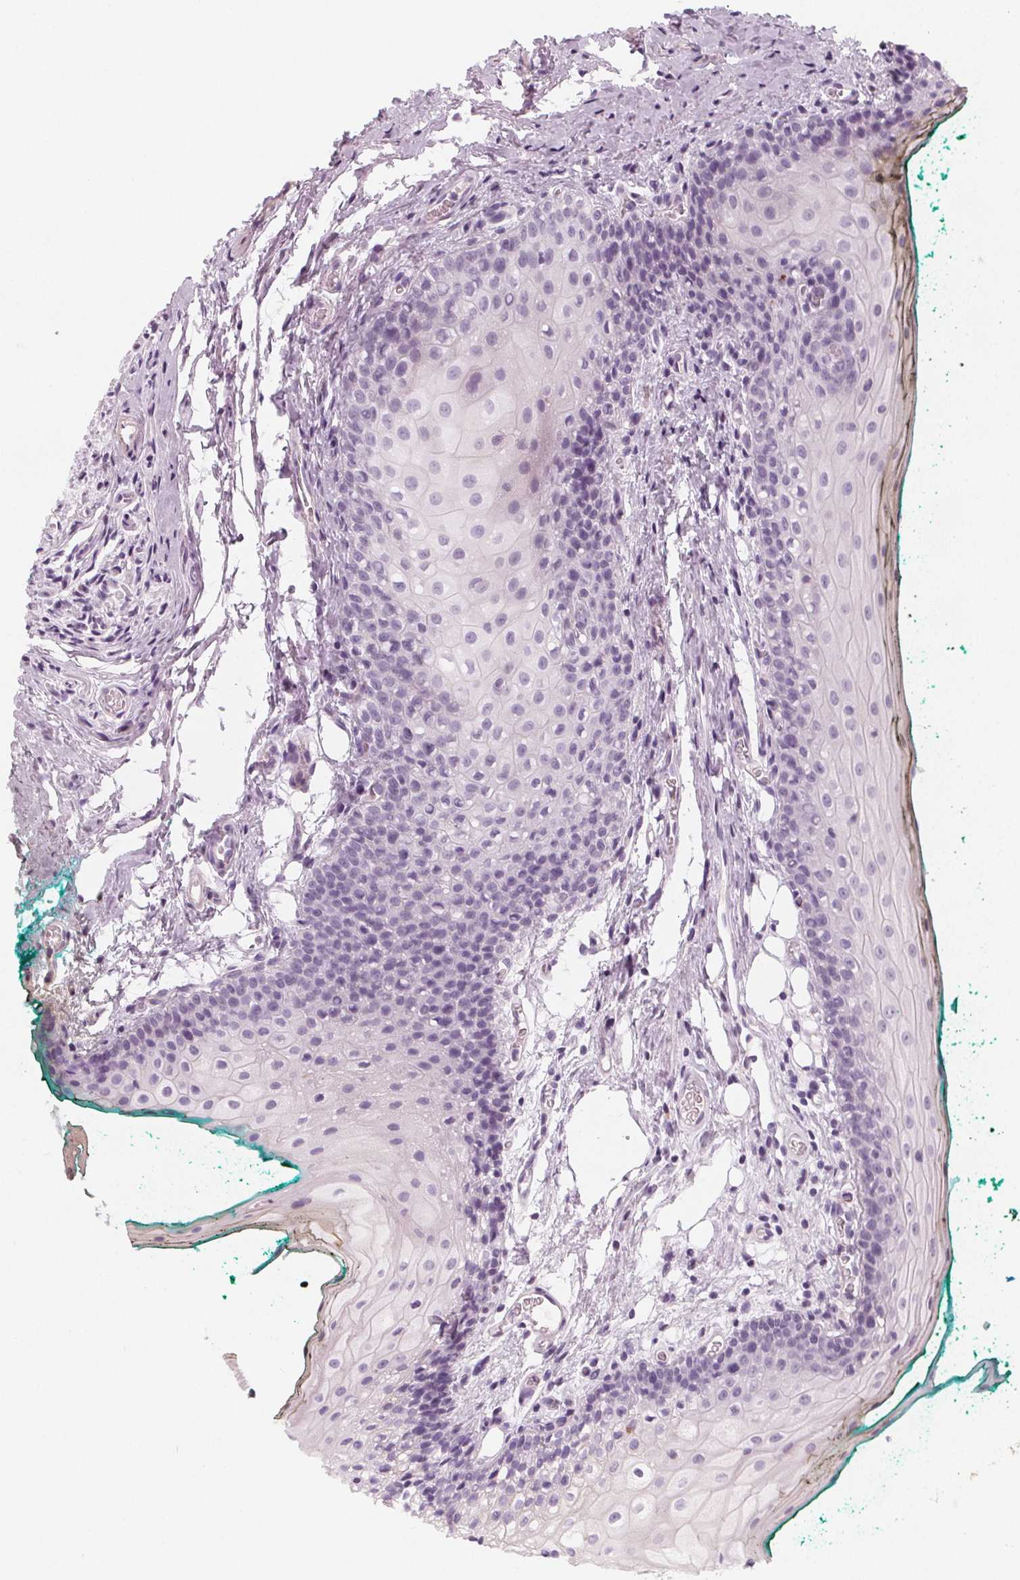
{"staining": {"intensity": "negative", "quantity": "none", "location": "none"}, "tissue": "oral mucosa", "cell_type": "Squamous epithelial cells", "image_type": "normal", "snomed": [{"axis": "morphology", "description": "Normal tissue, NOS"}, {"axis": "topography", "description": "Oral tissue"}], "caption": "Human oral mucosa stained for a protein using immunohistochemistry exhibits no staining in squamous epithelial cells.", "gene": "SLC5A12", "patient": {"sex": "female", "age": 68}}